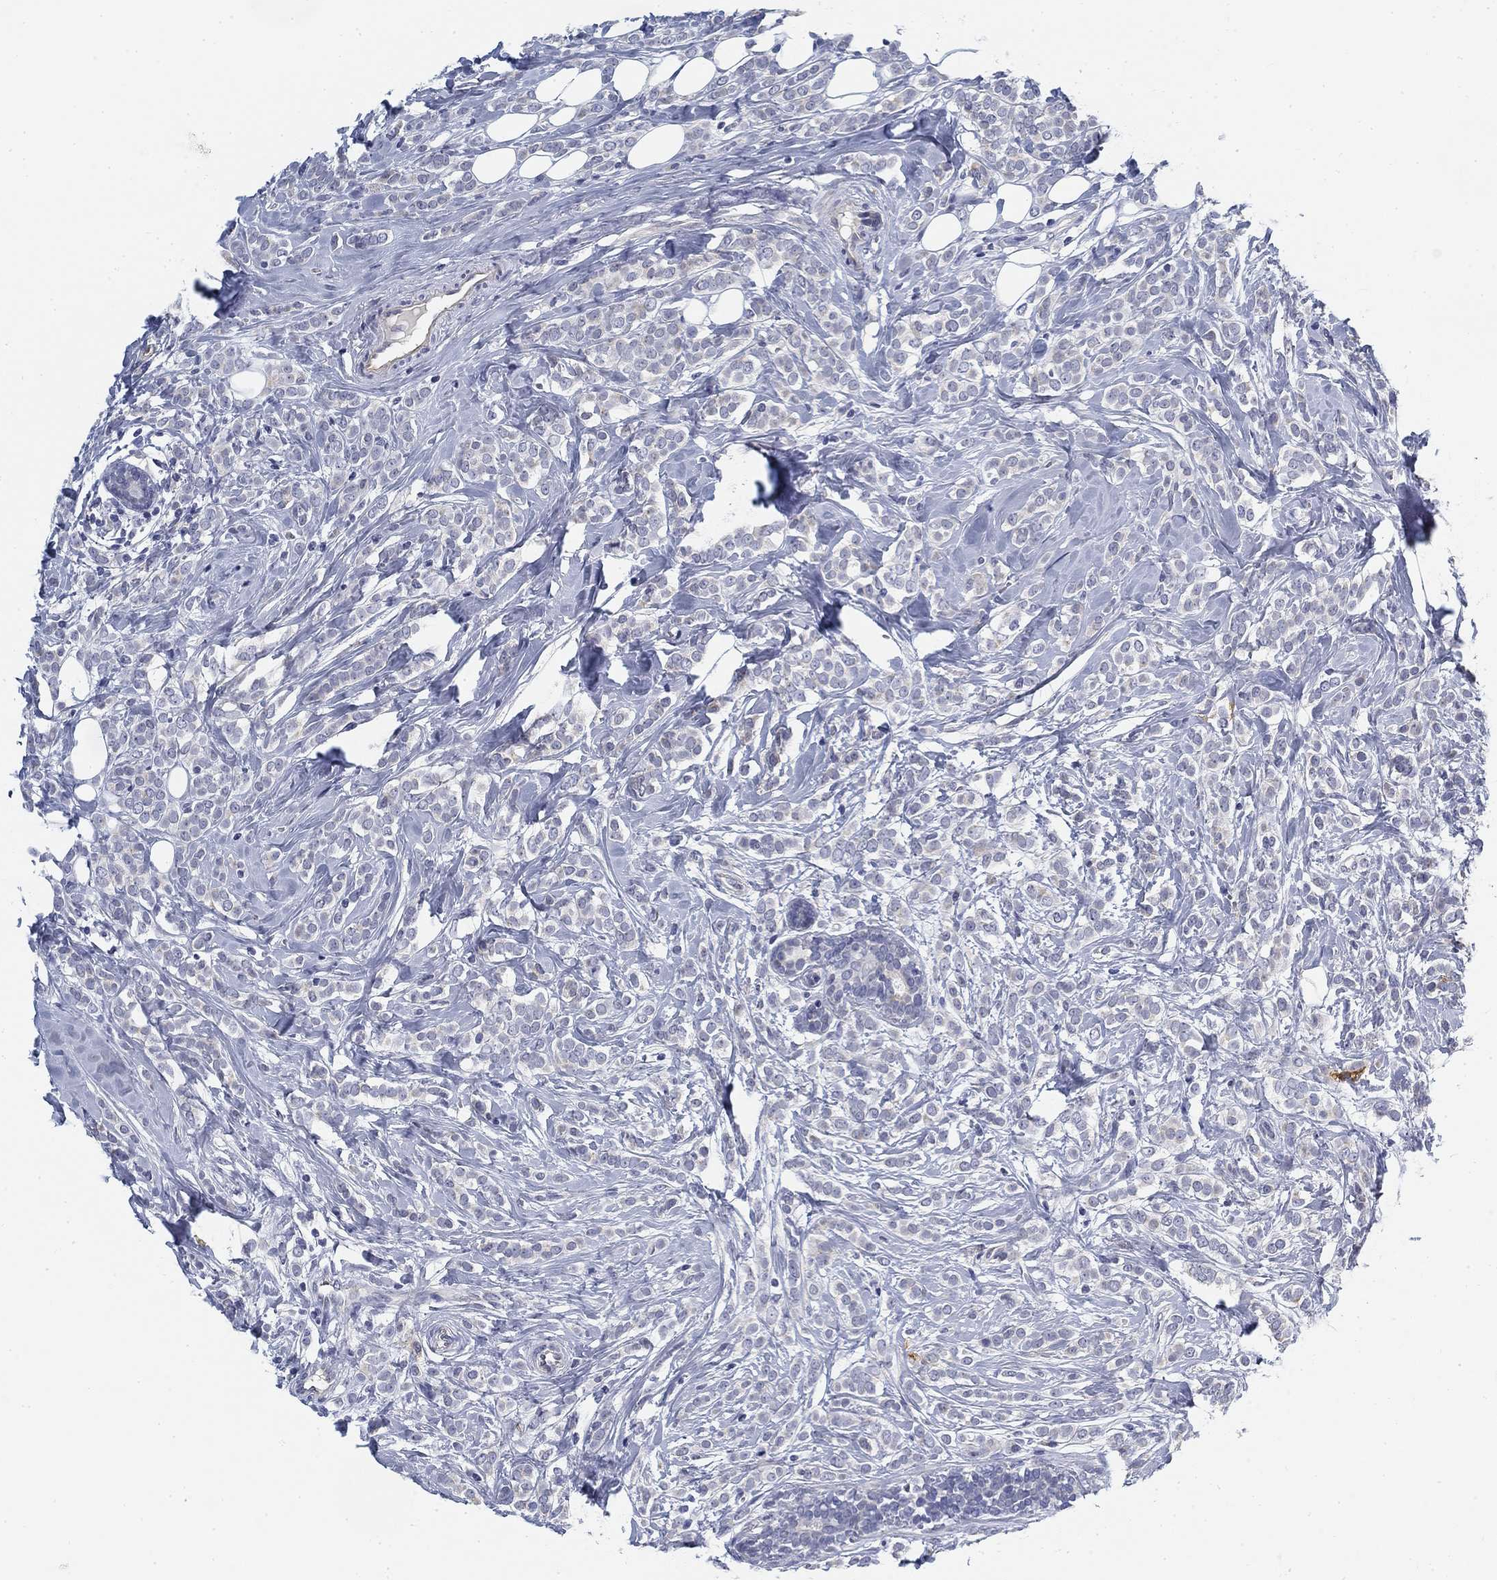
{"staining": {"intensity": "negative", "quantity": "none", "location": "none"}, "tissue": "breast cancer", "cell_type": "Tumor cells", "image_type": "cancer", "snomed": [{"axis": "morphology", "description": "Lobular carcinoma"}, {"axis": "topography", "description": "Breast"}], "caption": "Histopathology image shows no protein positivity in tumor cells of breast cancer (lobular carcinoma) tissue.", "gene": "SLC2A5", "patient": {"sex": "female", "age": 49}}